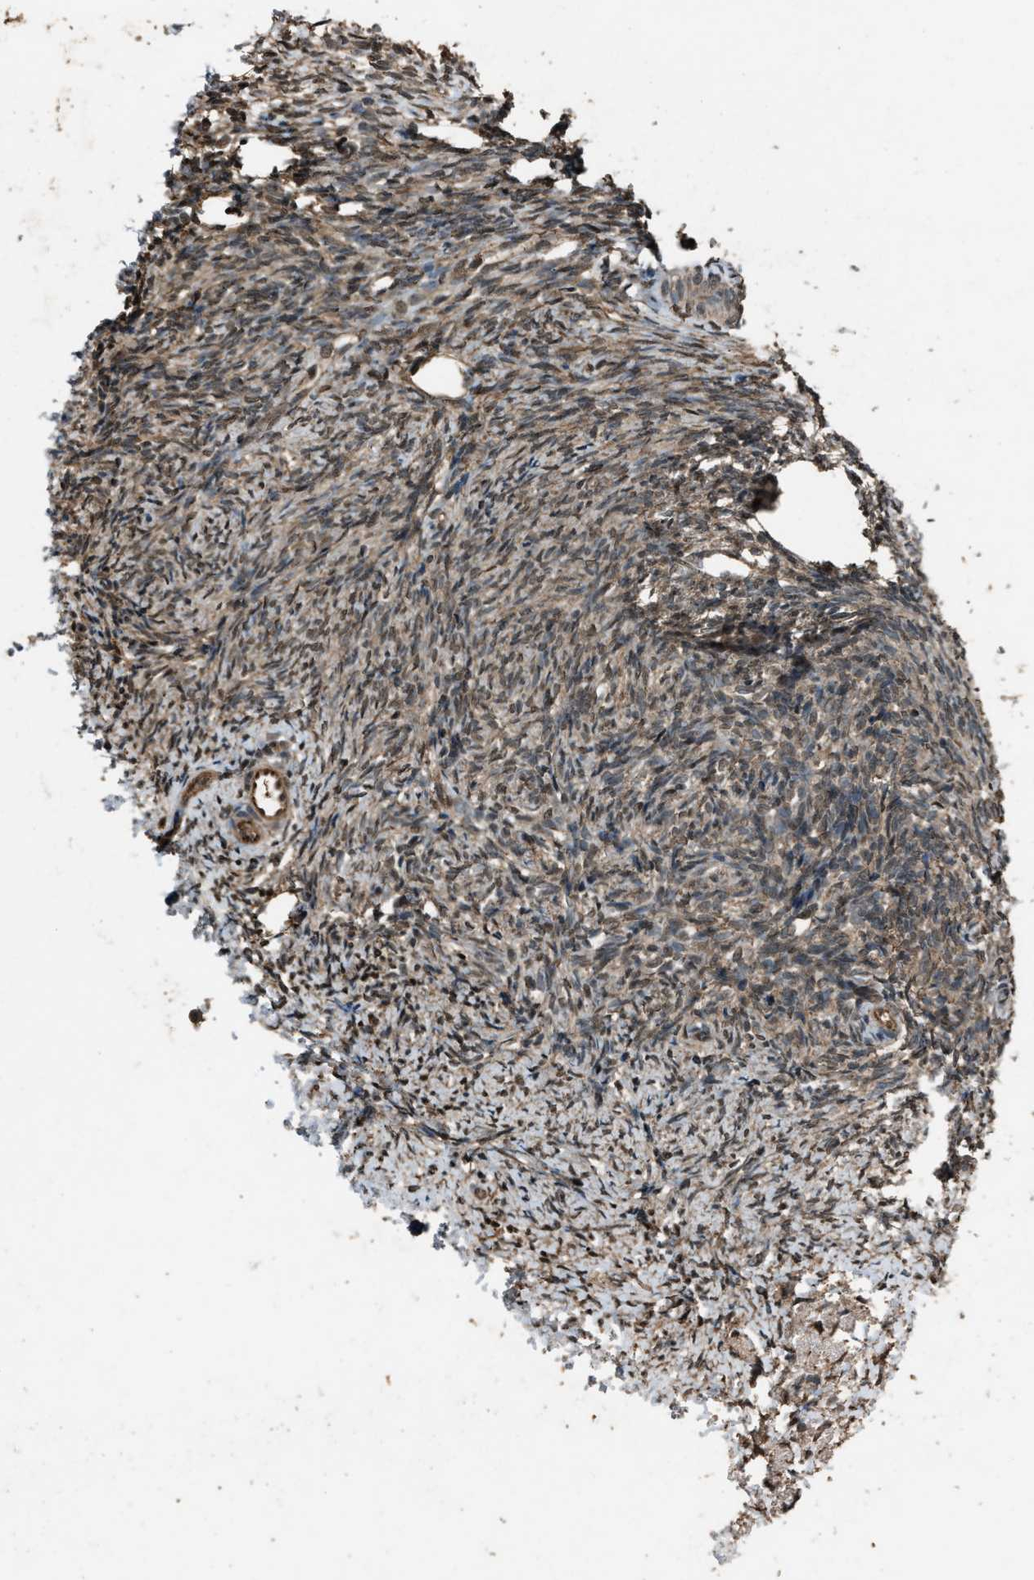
{"staining": {"intensity": "weak", "quantity": ">75%", "location": "cytoplasmic/membranous,nuclear"}, "tissue": "ovary", "cell_type": "Ovarian stroma cells", "image_type": "normal", "snomed": [{"axis": "morphology", "description": "Normal tissue, NOS"}, {"axis": "topography", "description": "Ovary"}], "caption": "This histopathology image exhibits IHC staining of unremarkable ovary, with low weak cytoplasmic/membranous,nuclear staining in about >75% of ovarian stroma cells.", "gene": "SERTAD2", "patient": {"sex": "female", "age": 41}}